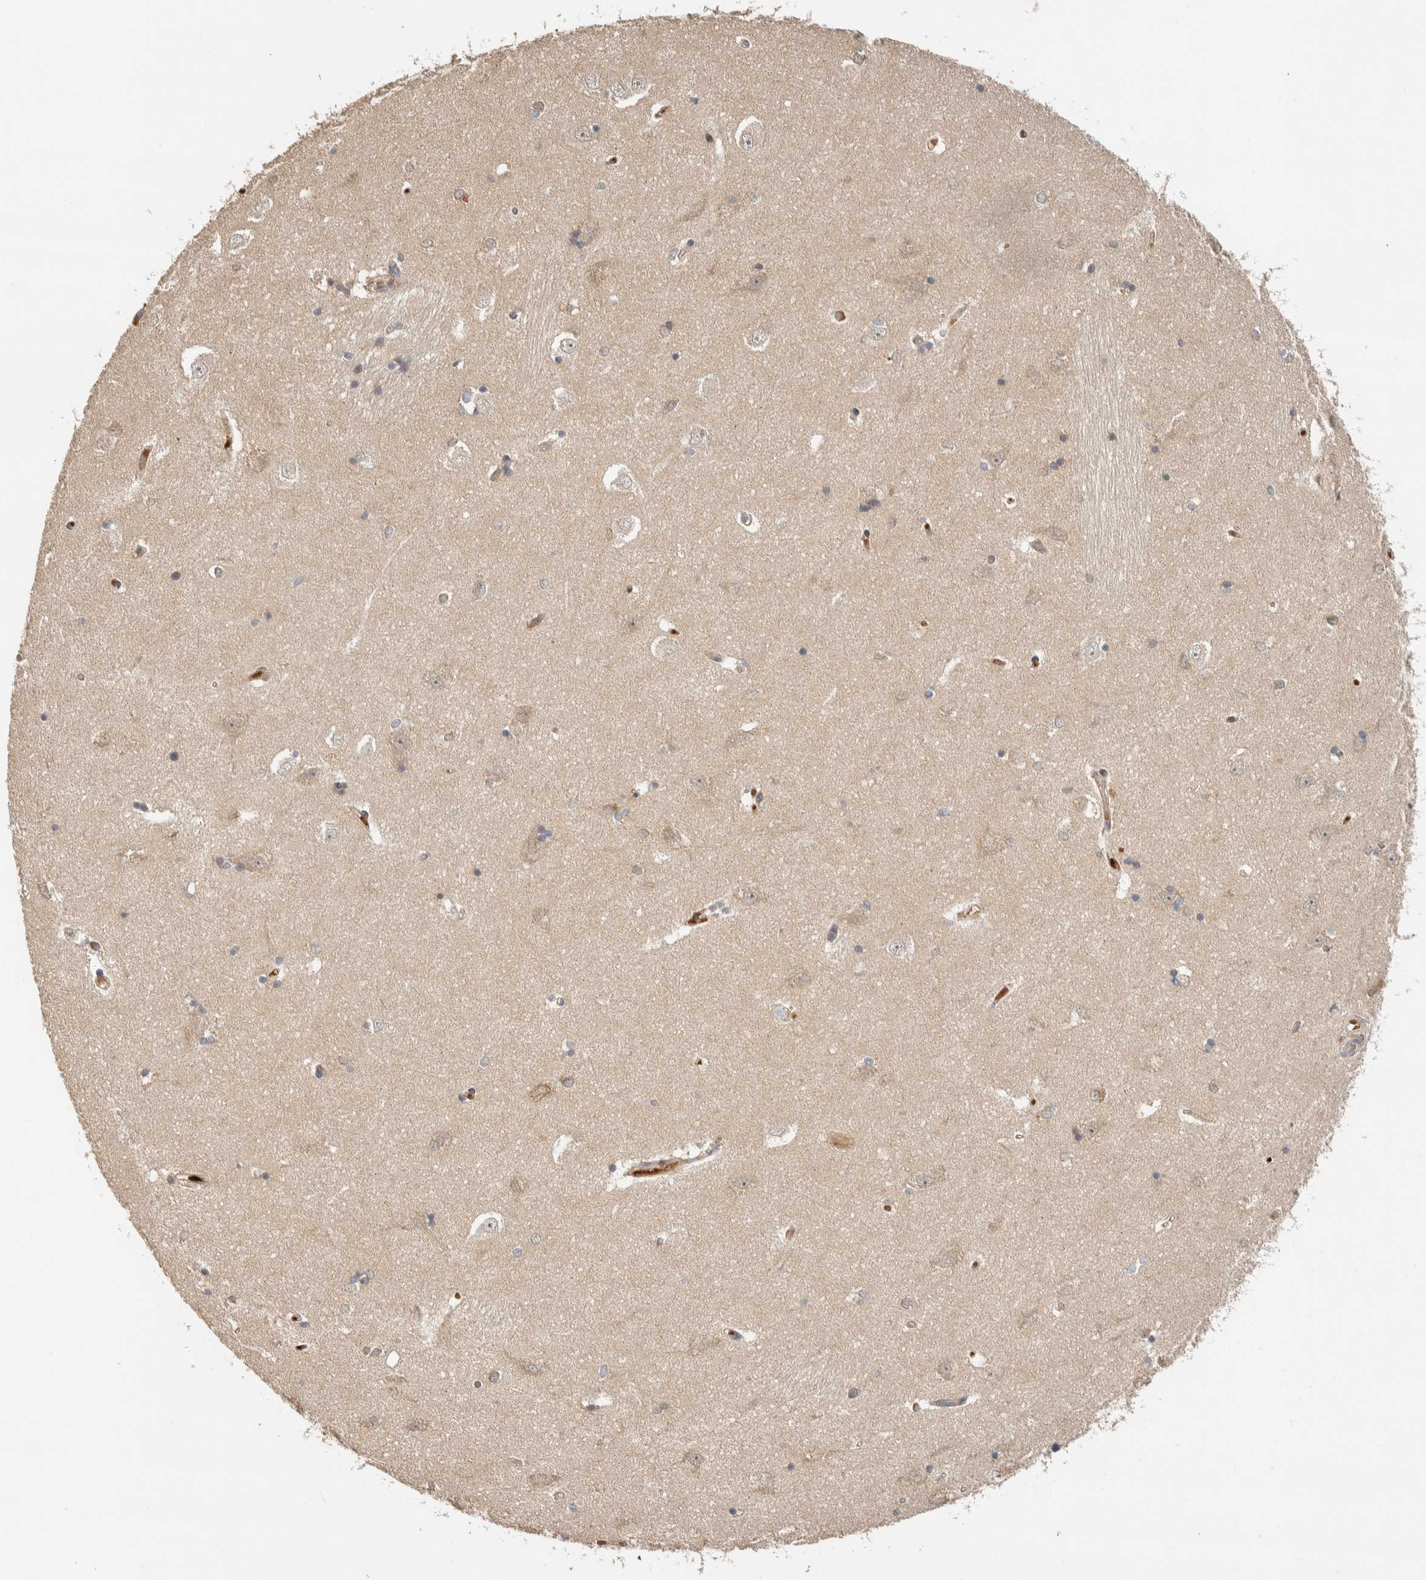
{"staining": {"intensity": "weak", "quantity": "25%-75%", "location": "cytoplasmic/membranous"}, "tissue": "hippocampus", "cell_type": "Glial cells", "image_type": "normal", "snomed": [{"axis": "morphology", "description": "Normal tissue, NOS"}, {"axis": "topography", "description": "Hippocampus"}], "caption": "Protein expression by immunohistochemistry (IHC) reveals weak cytoplasmic/membranous staining in approximately 25%-75% of glial cells in benign hippocampus.", "gene": "ZBTB2", "patient": {"sex": "male", "age": 45}}